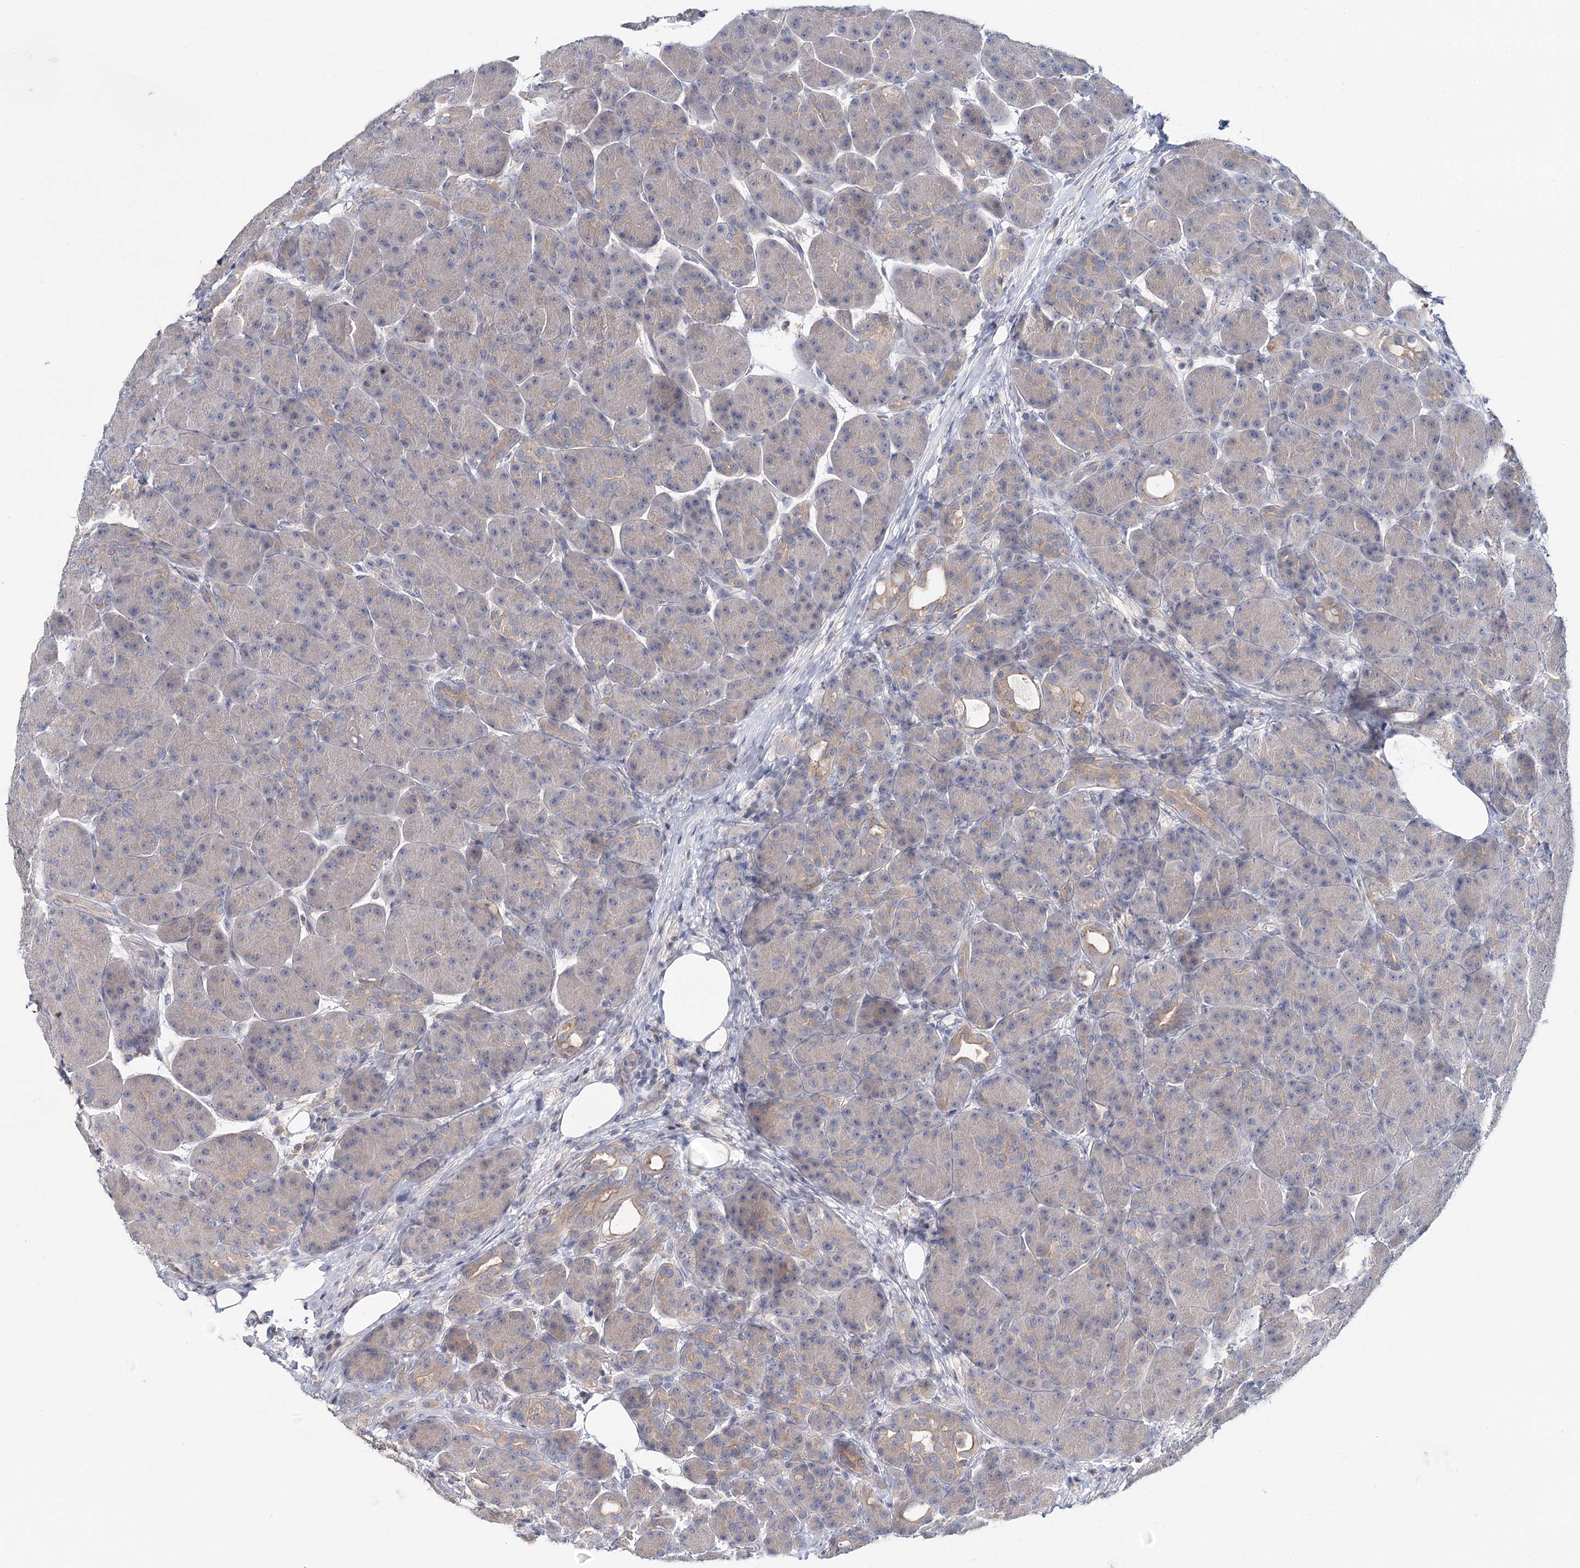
{"staining": {"intensity": "weak", "quantity": "<25%", "location": "cytoplasmic/membranous"}, "tissue": "pancreas", "cell_type": "Exocrine glandular cells", "image_type": "normal", "snomed": [{"axis": "morphology", "description": "Normal tissue, NOS"}, {"axis": "topography", "description": "Pancreas"}], "caption": "Immunohistochemistry photomicrograph of unremarkable pancreas: pancreas stained with DAB (3,3'-diaminobenzidine) demonstrates no significant protein expression in exocrine glandular cells.", "gene": "DAPK1", "patient": {"sex": "male", "age": 63}}